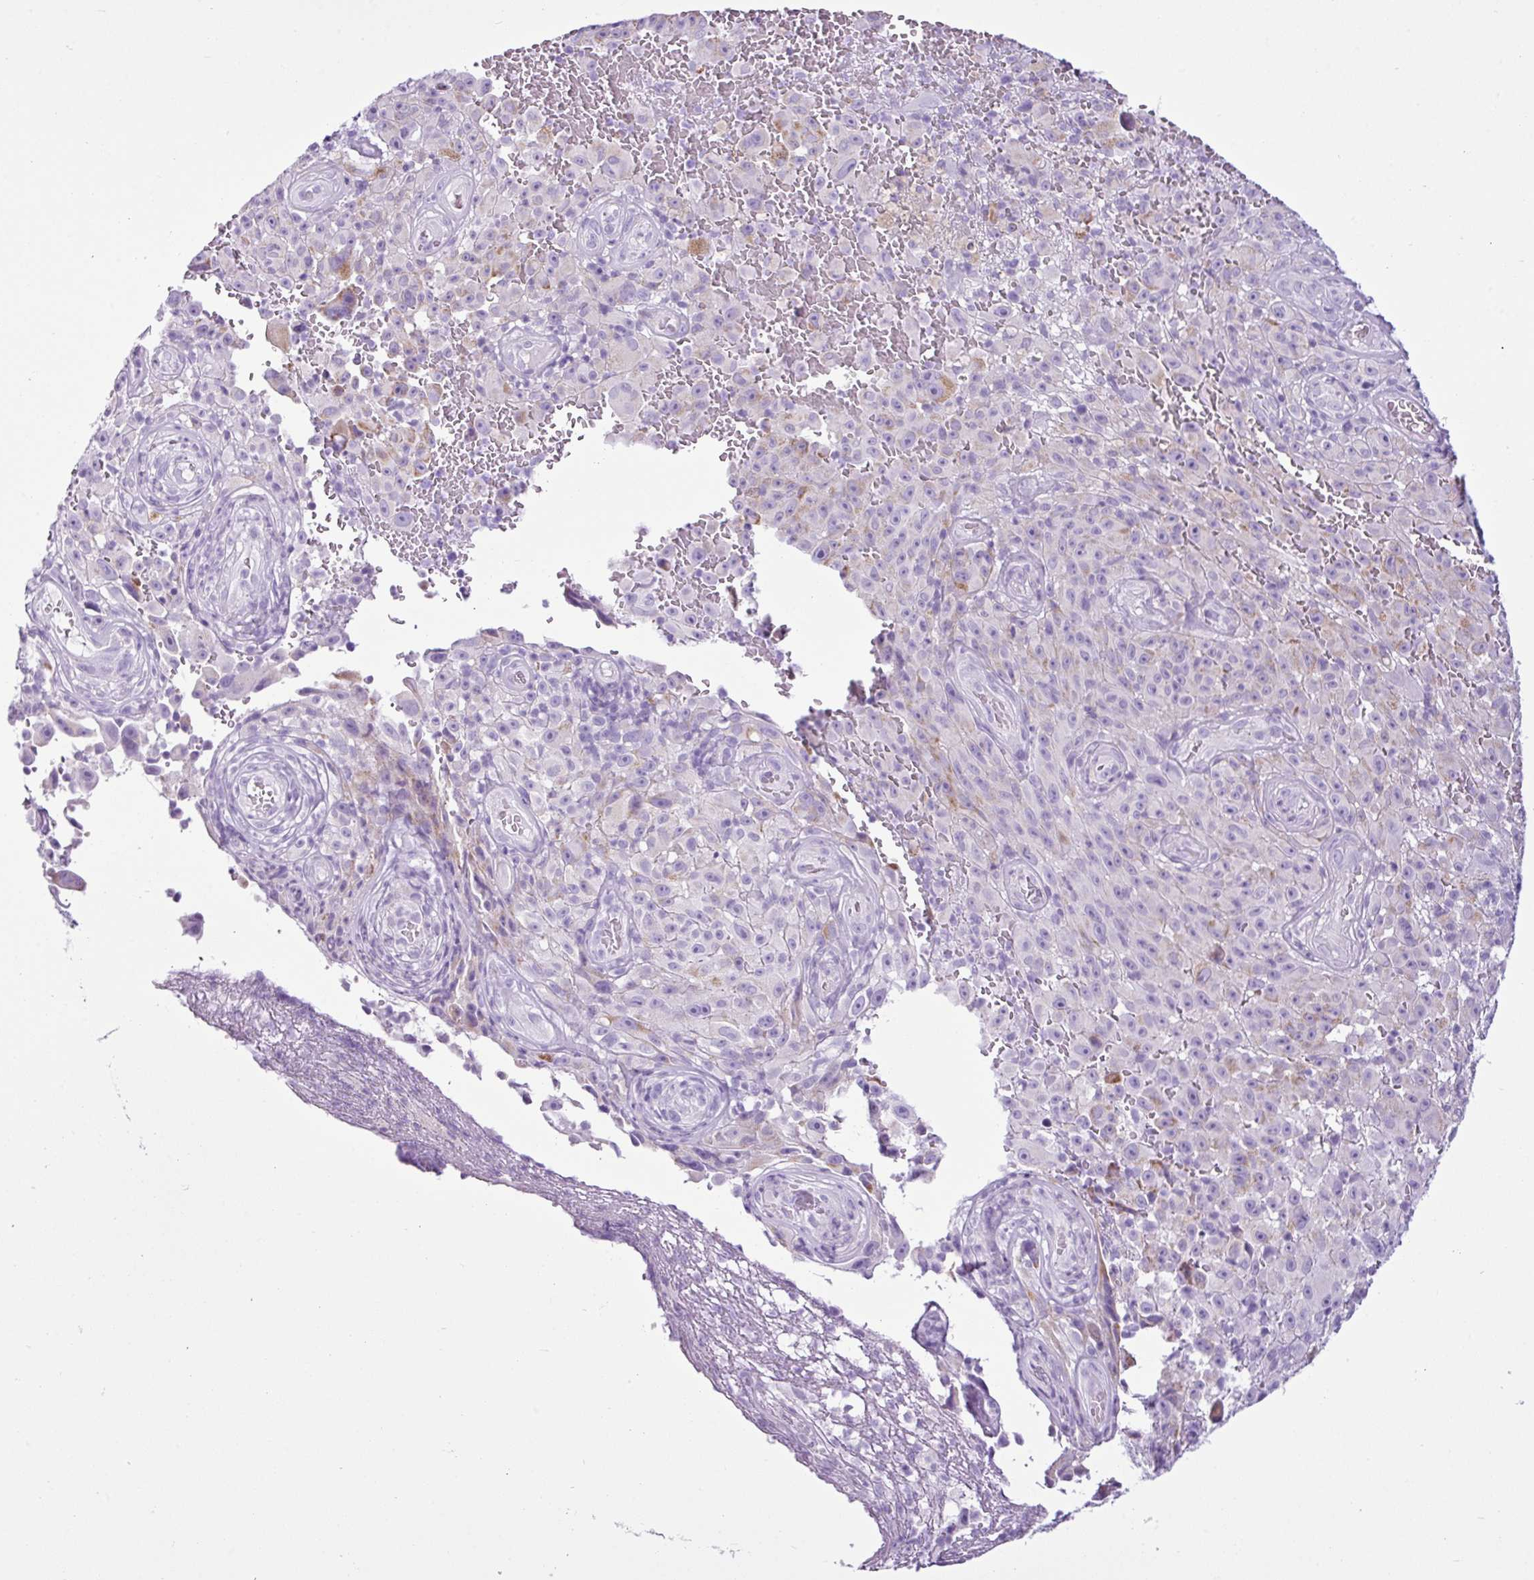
{"staining": {"intensity": "weak", "quantity": "25%-75%", "location": "cytoplasmic/membranous"}, "tissue": "melanoma", "cell_type": "Tumor cells", "image_type": "cancer", "snomed": [{"axis": "morphology", "description": "Malignant melanoma, NOS"}, {"axis": "topography", "description": "Skin"}], "caption": "Melanoma tissue demonstrates weak cytoplasmic/membranous positivity in about 25%-75% of tumor cells The protein of interest is stained brown, and the nuclei are stained in blue (DAB IHC with brightfield microscopy, high magnification).", "gene": "LILRB4", "patient": {"sex": "female", "age": 82}}